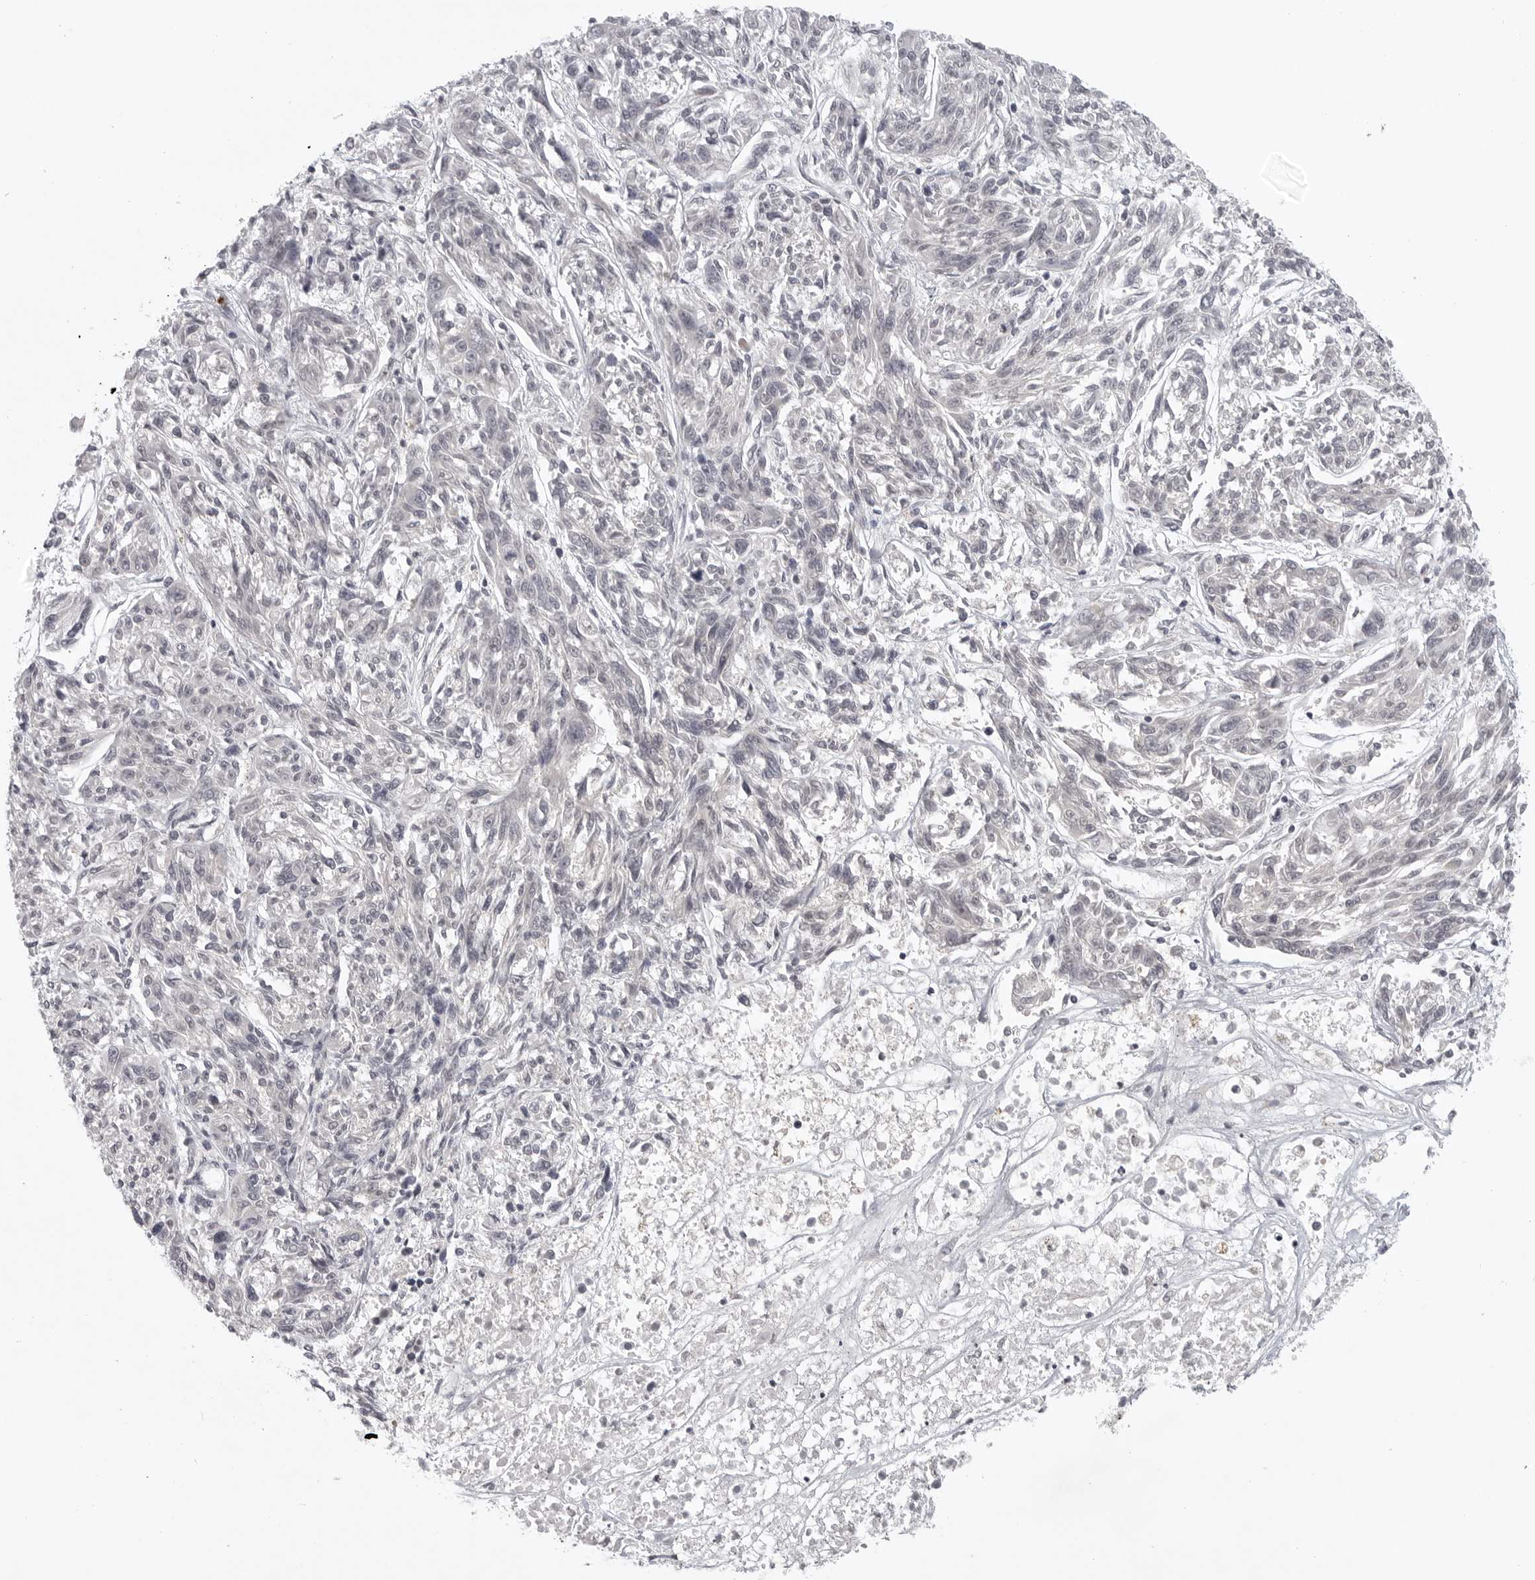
{"staining": {"intensity": "negative", "quantity": "none", "location": "none"}, "tissue": "melanoma", "cell_type": "Tumor cells", "image_type": "cancer", "snomed": [{"axis": "morphology", "description": "Malignant melanoma, NOS"}, {"axis": "topography", "description": "Skin"}], "caption": "Melanoma was stained to show a protein in brown. There is no significant expression in tumor cells. (IHC, brightfield microscopy, high magnification).", "gene": "CD300LD", "patient": {"sex": "male", "age": 53}}